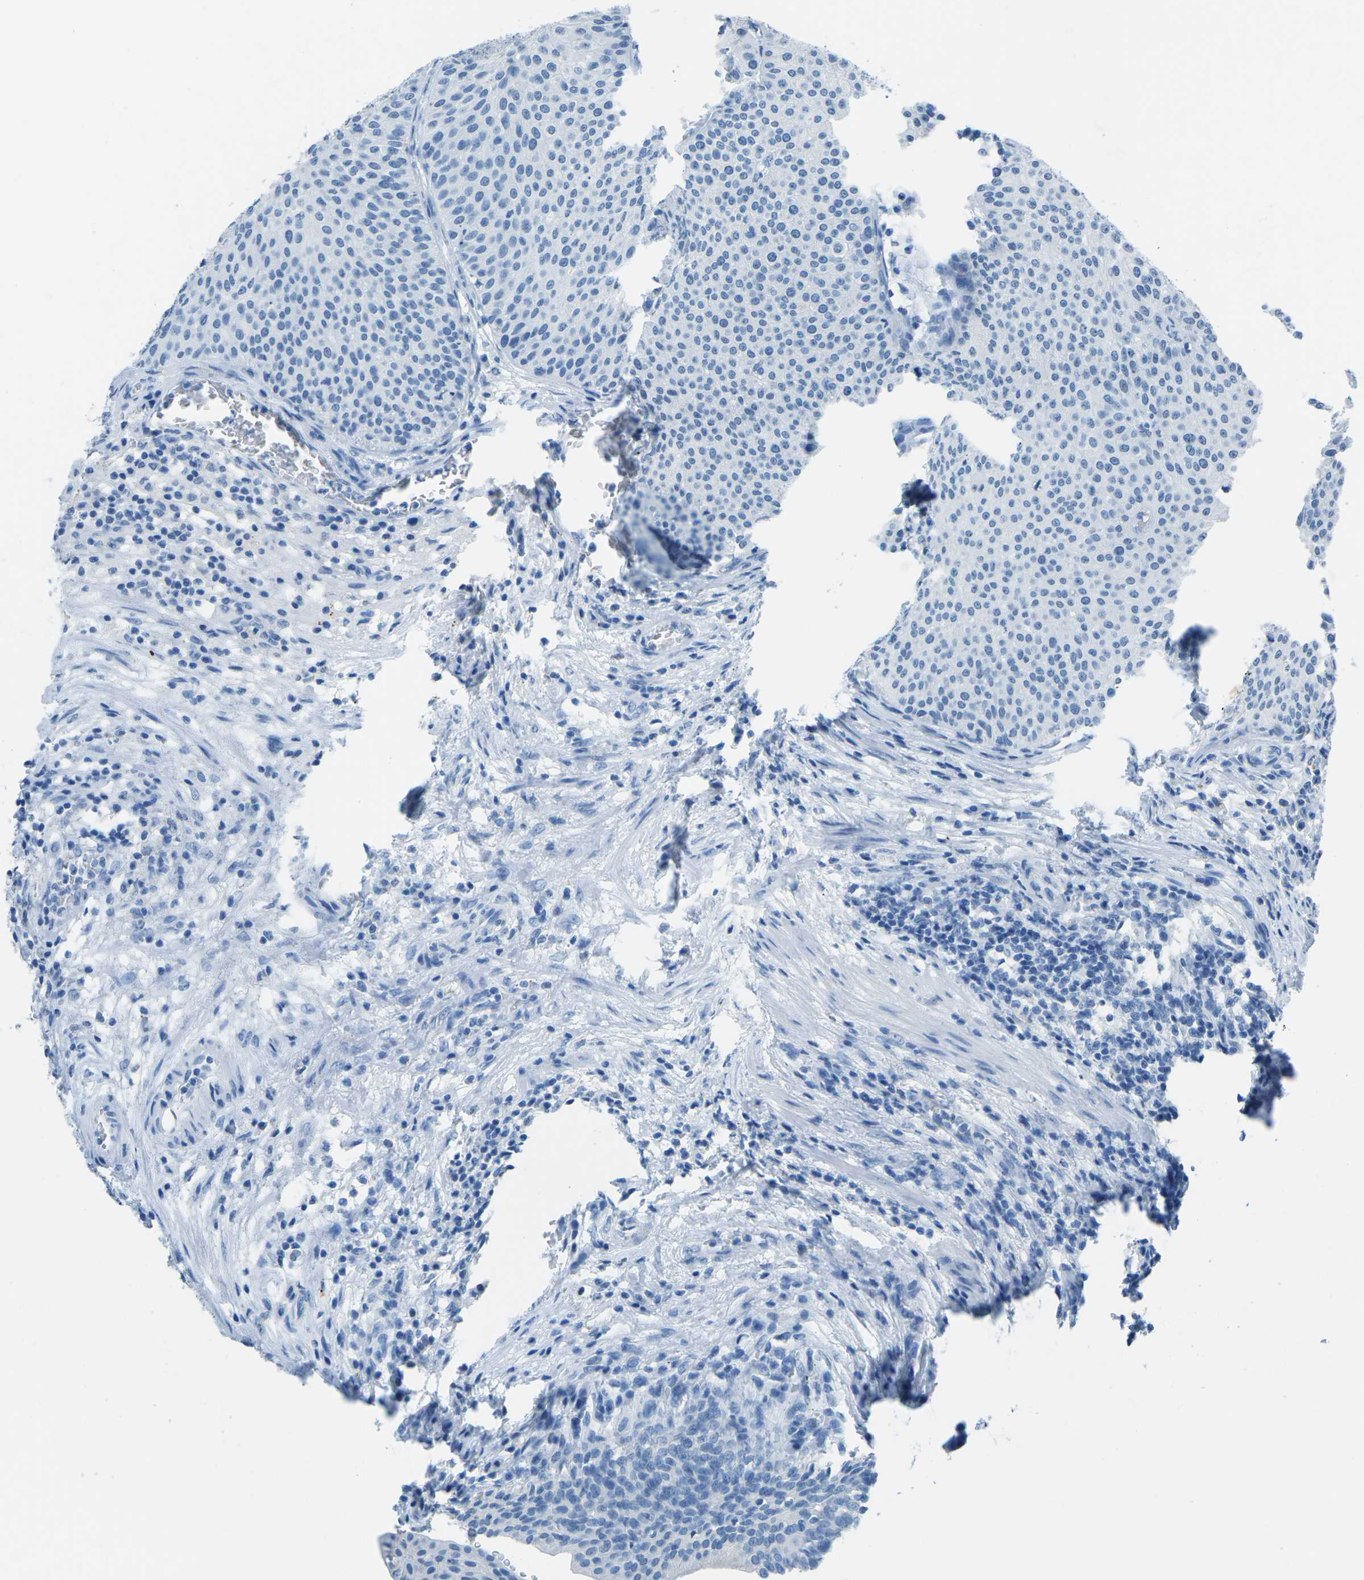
{"staining": {"intensity": "negative", "quantity": "none", "location": "none"}, "tissue": "urothelial cancer", "cell_type": "Tumor cells", "image_type": "cancer", "snomed": [{"axis": "morphology", "description": "Urothelial carcinoma, Low grade"}, {"axis": "topography", "description": "Smooth muscle"}, {"axis": "topography", "description": "Urinary bladder"}], "caption": "High magnification brightfield microscopy of low-grade urothelial carcinoma stained with DAB (3,3'-diaminobenzidine) (brown) and counterstained with hematoxylin (blue): tumor cells show no significant expression. Nuclei are stained in blue.", "gene": "MYH8", "patient": {"sex": "male", "age": 60}}